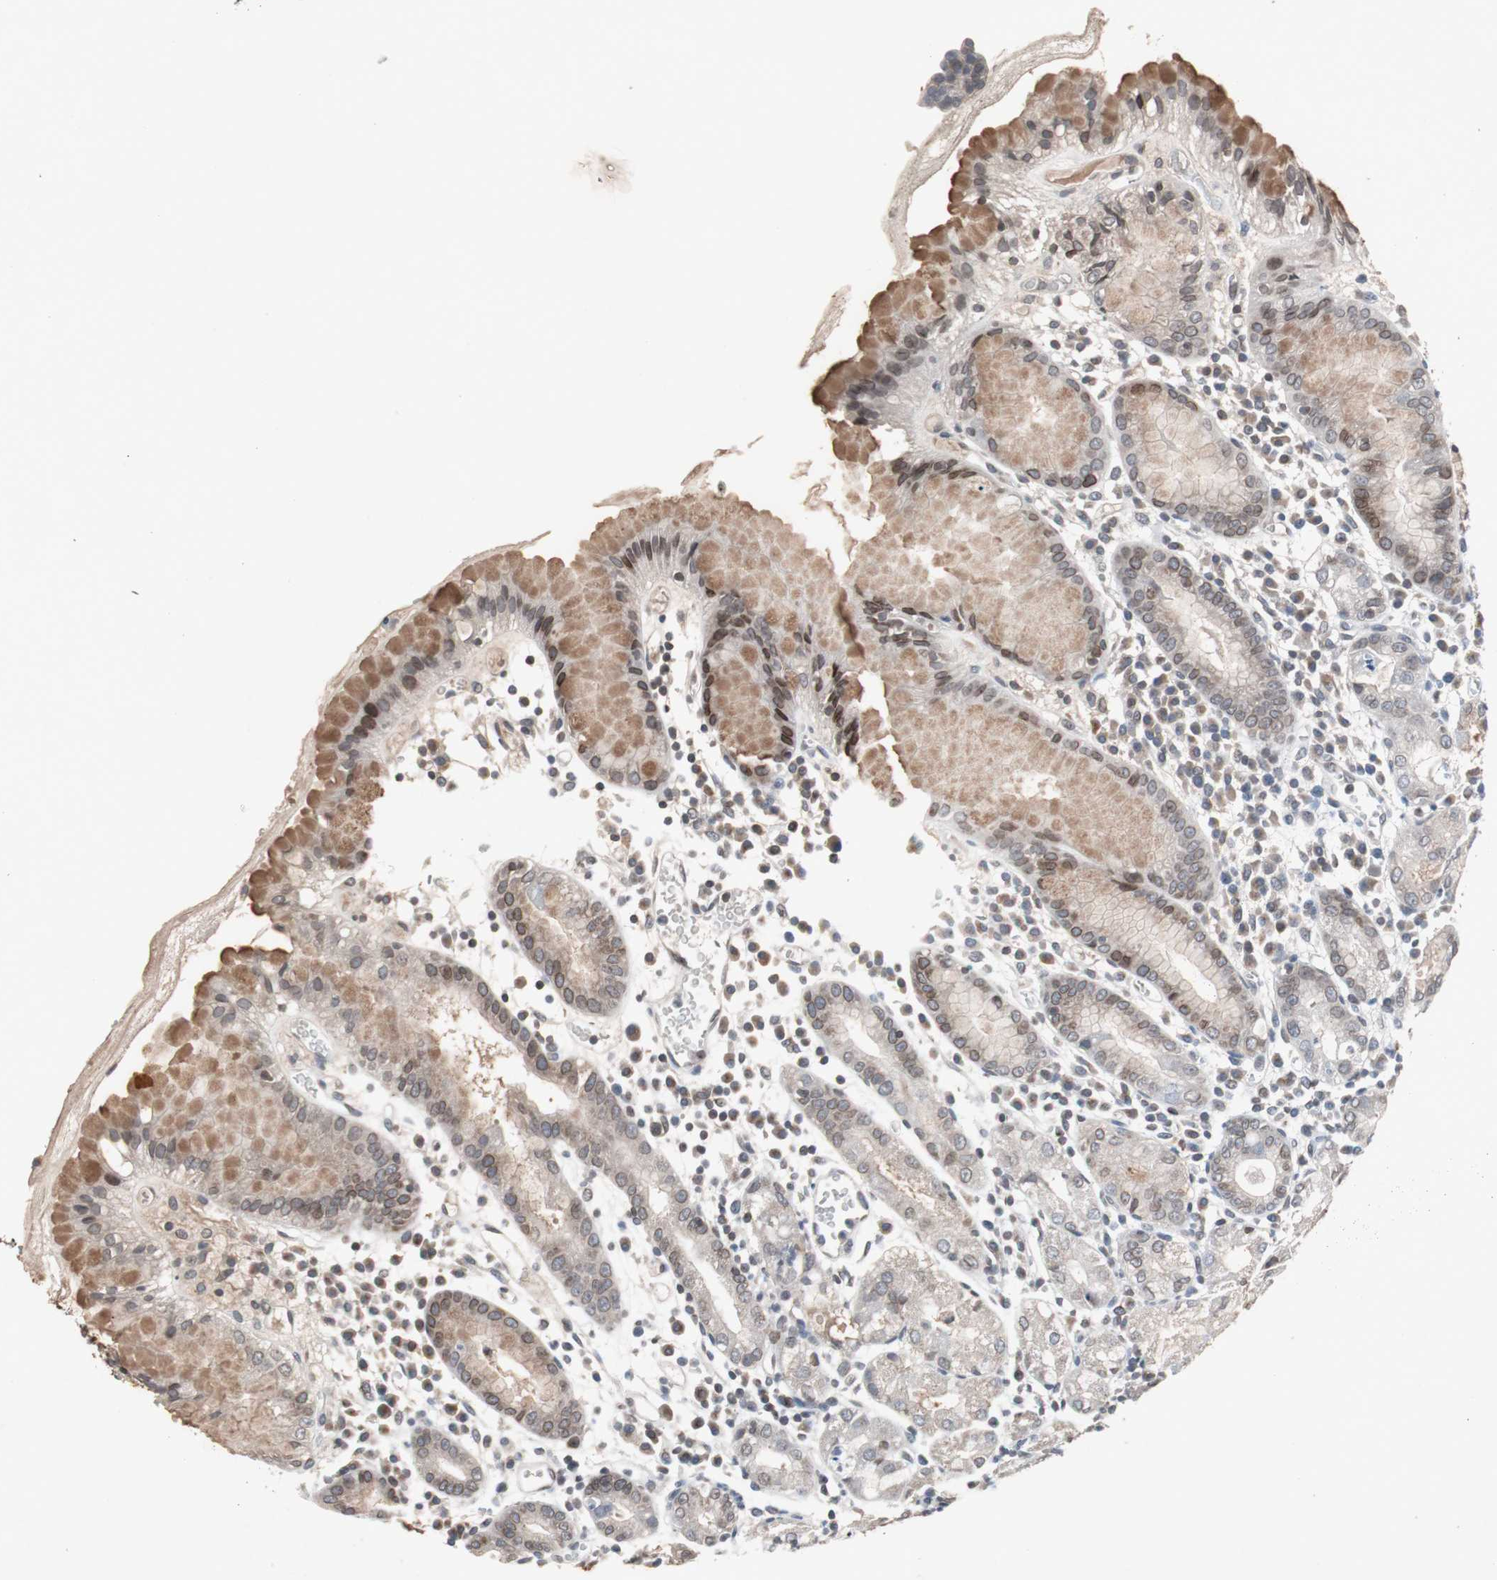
{"staining": {"intensity": "moderate", "quantity": "25%-75%", "location": "cytoplasmic/membranous,nuclear"}, "tissue": "stomach", "cell_type": "Glandular cells", "image_type": "normal", "snomed": [{"axis": "morphology", "description": "Normal tissue, NOS"}, {"axis": "topography", "description": "Stomach"}, {"axis": "topography", "description": "Stomach, lower"}], "caption": "Moderate cytoplasmic/membranous,nuclear positivity for a protein is seen in approximately 25%-75% of glandular cells of normal stomach using immunohistochemistry (IHC).", "gene": "ZNF396", "patient": {"sex": "female", "age": 75}}